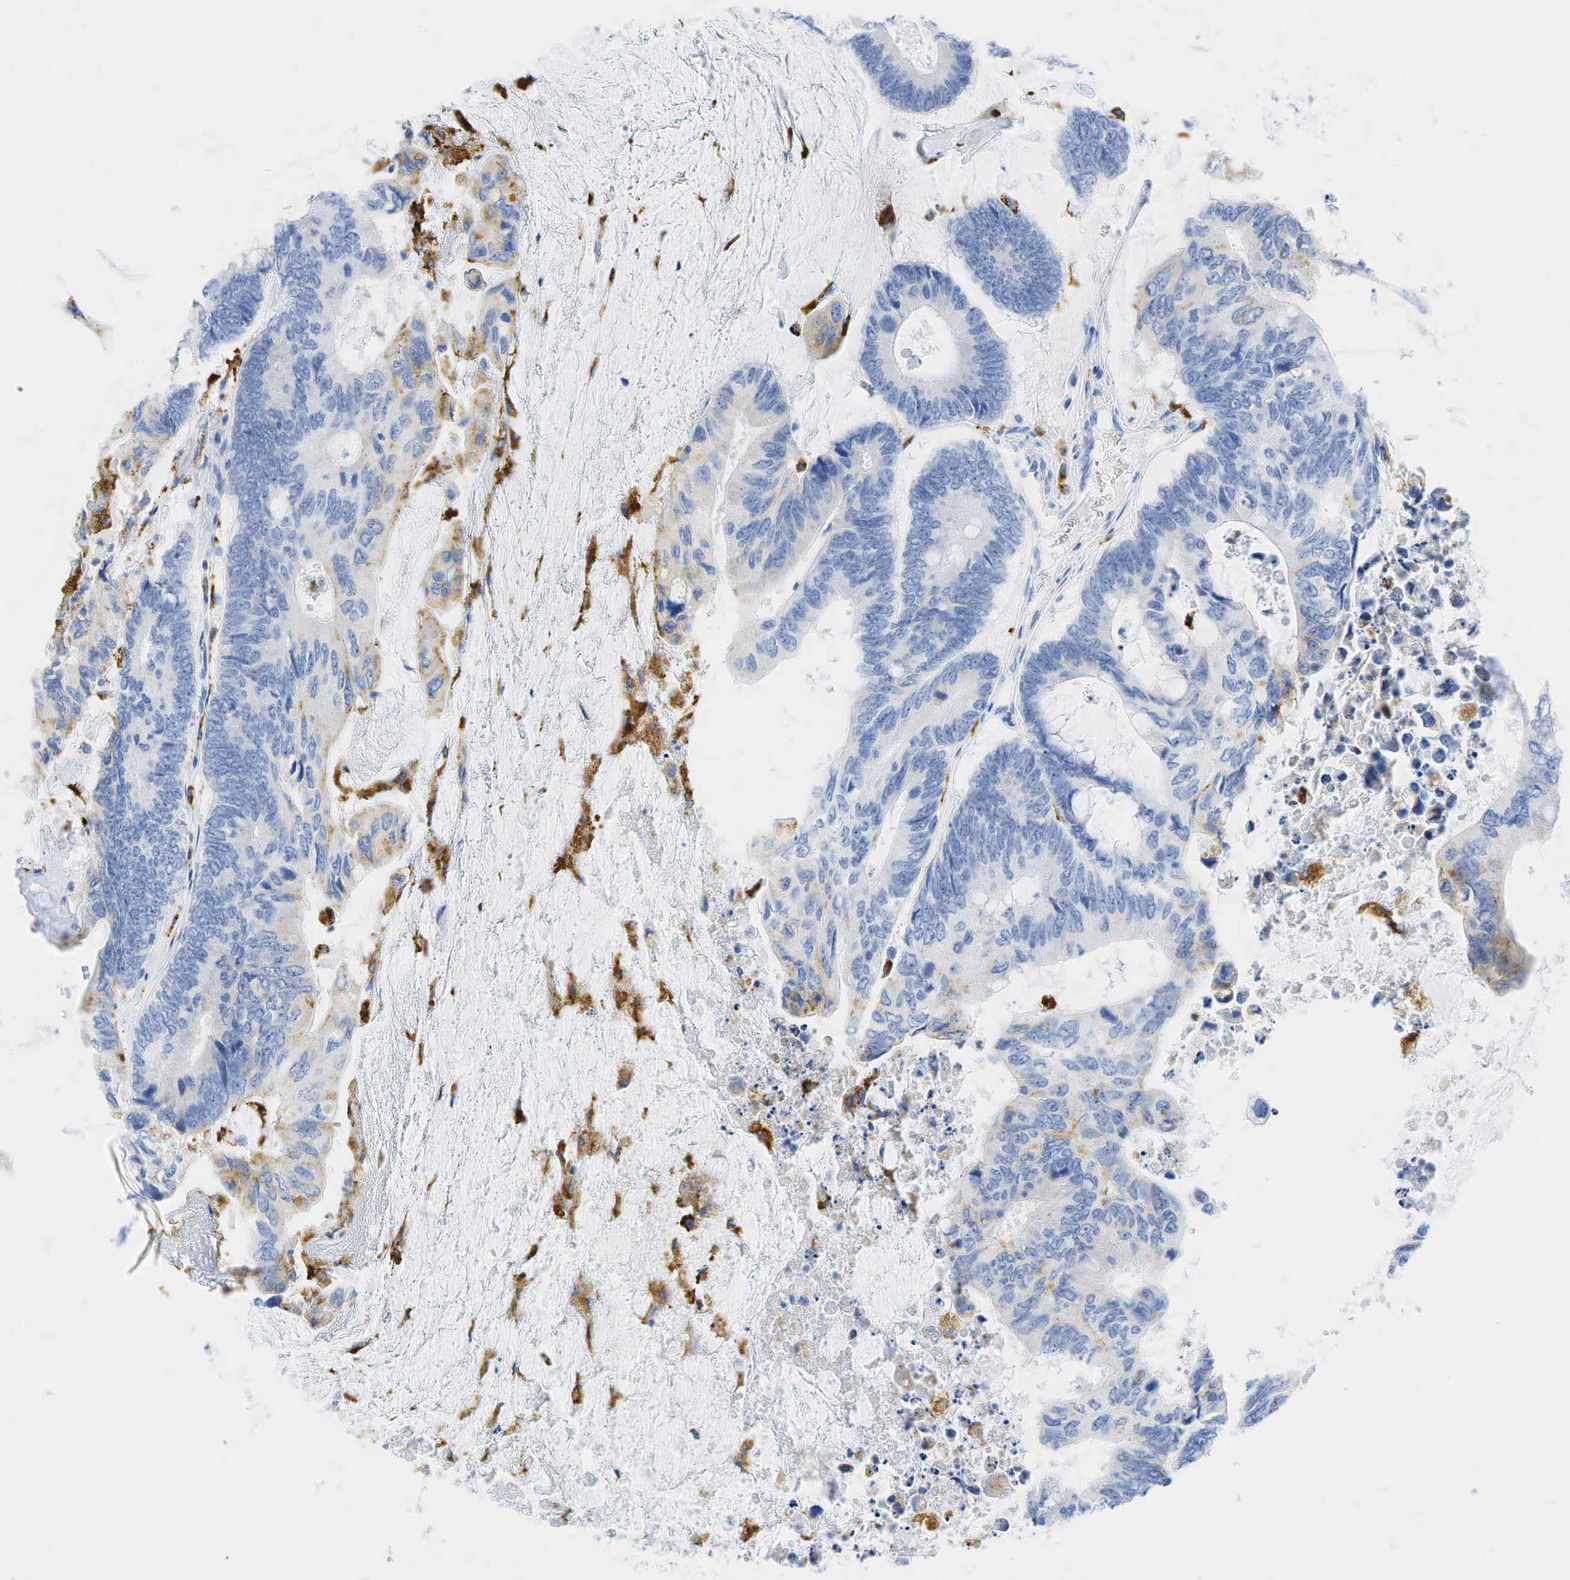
{"staining": {"intensity": "negative", "quantity": "none", "location": "none"}, "tissue": "colorectal cancer", "cell_type": "Tumor cells", "image_type": "cancer", "snomed": [{"axis": "morphology", "description": "Adenocarcinoma, NOS"}, {"axis": "topography", "description": "Colon"}], "caption": "The IHC image has no significant staining in tumor cells of colorectal adenocarcinoma tissue.", "gene": "CD68", "patient": {"sex": "male", "age": 65}}